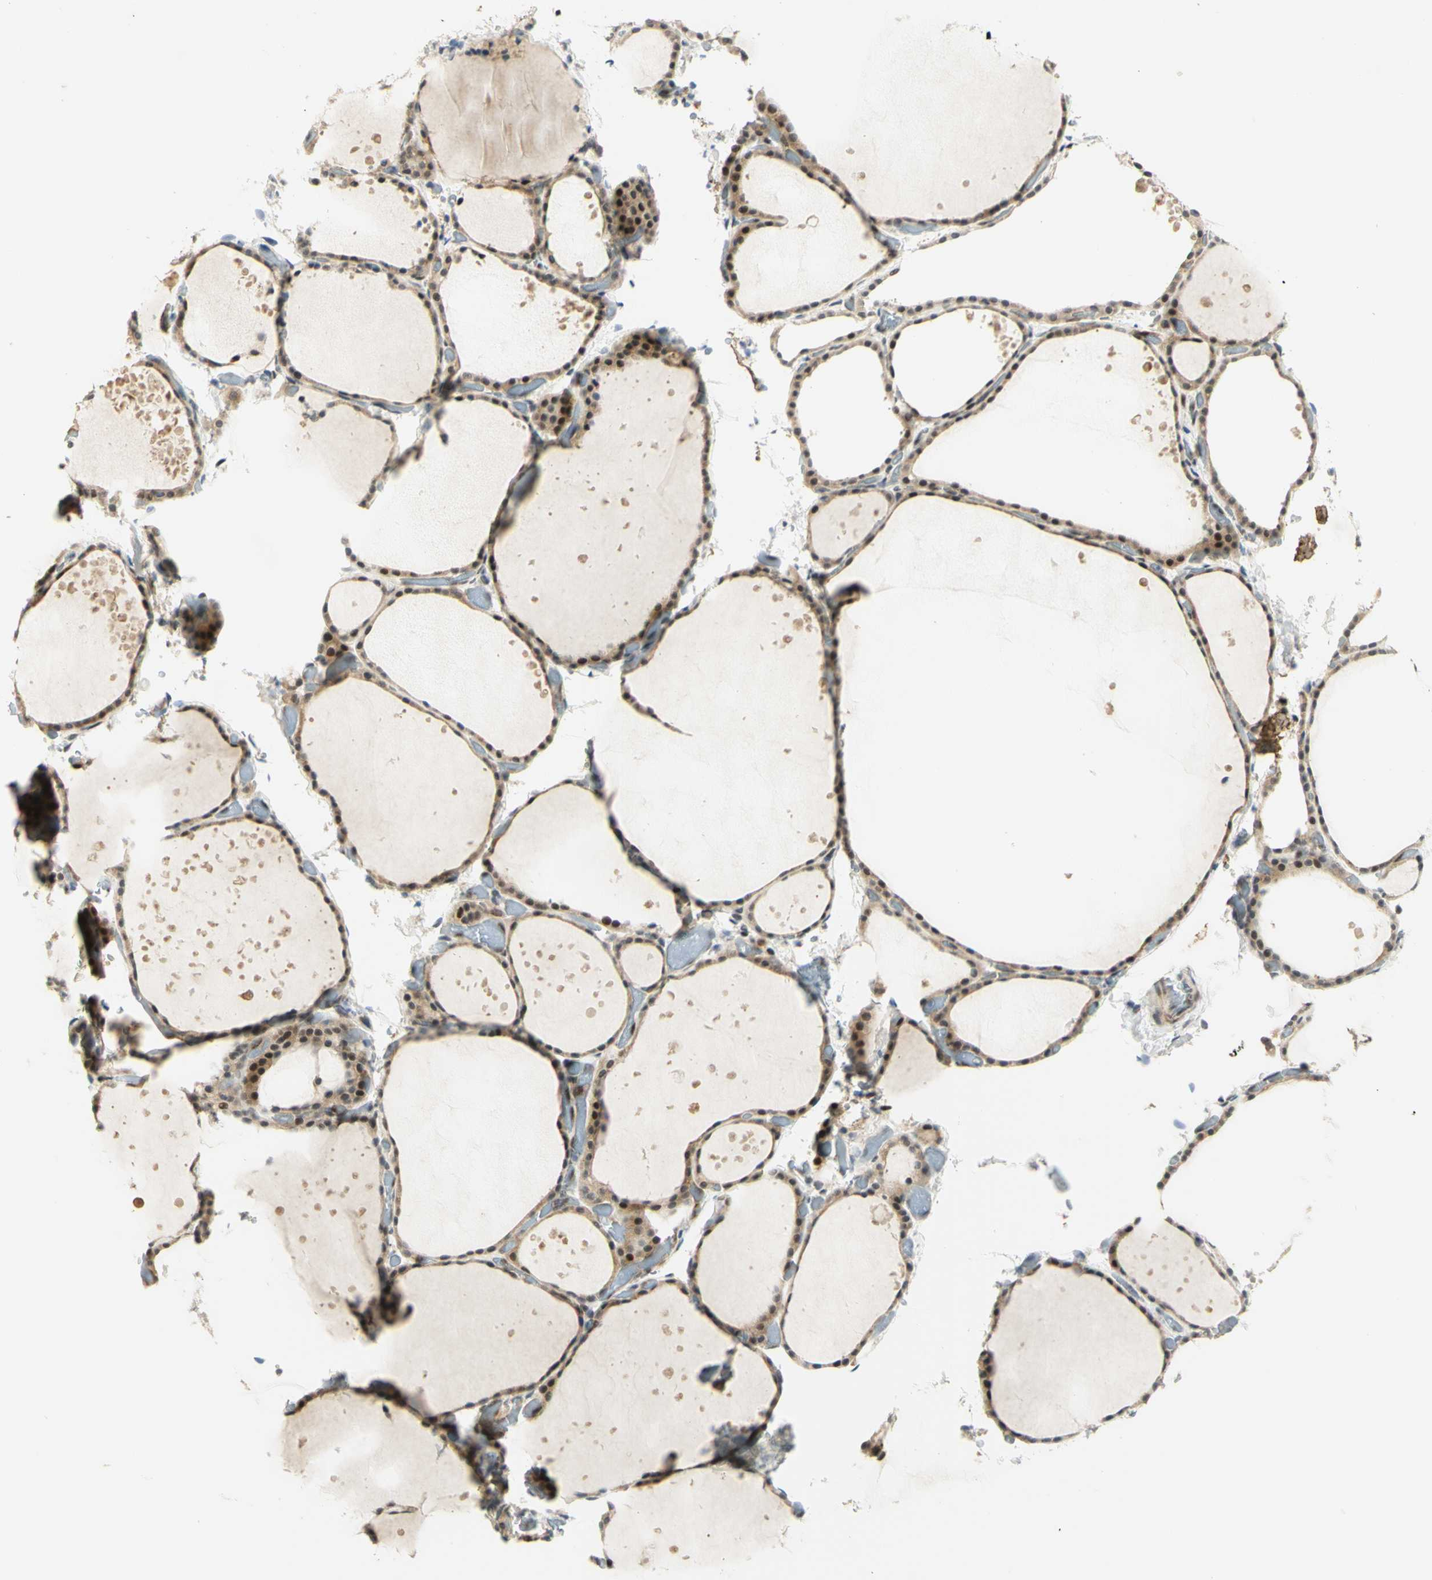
{"staining": {"intensity": "moderate", "quantity": ">75%", "location": "cytoplasmic/membranous,nuclear"}, "tissue": "thyroid gland", "cell_type": "Glandular cells", "image_type": "normal", "snomed": [{"axis": "morphology", "description": "Normal tissue, NOS"}, {"axis": "topography", "description": "Thyroid gland"}], "caption": "Benign thyroid gland reveals moderate cytoplasmic/membranous,nuclear expression in about >75% of glandular cells The protein is stained brown, and the nuclei are stained in blue (DAB (3,3'-diaminobenzidine) IHC with brightfield microscopy, high magnification)..", "gene": "DDX1", "patient": {"sex": "female", "age": 44}}